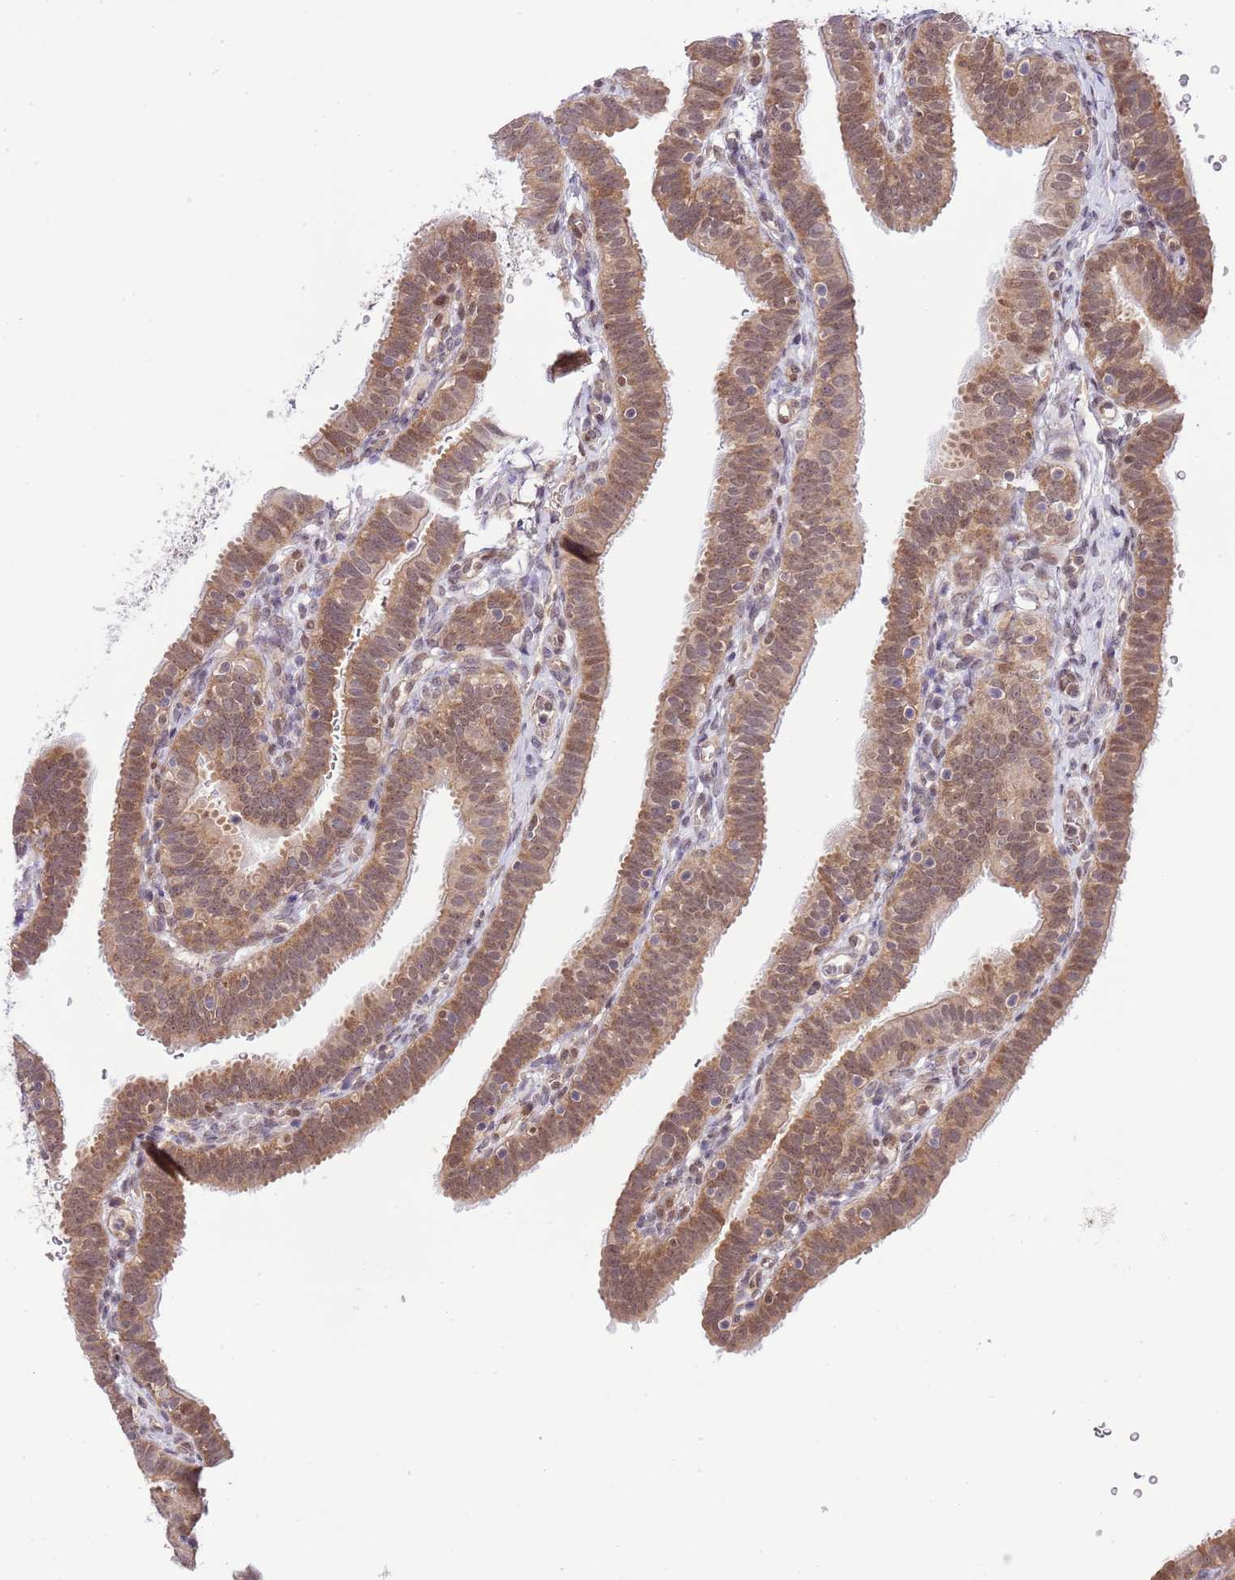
{"staining": {"intensity": "moderate", "quantity": ">75%", "location": "cytoplasmic/membranous"}, "tissue": "fallopian tube", "cell_type": "Glandular cells", "image_type": "normal", "snomed": [{"axis": "morphology", "description": "Normal tissue, NOS"}, {"axis": "topography", "description": "Fallopian tube"}], "caption": "High-magnification brightfield microscopy of unremarkable fallopian tube stained with DAB (3,3'-diaminobenzidine) (brown) and counterstained with hematoxylin (blue). glandular cells exhibit moderate cytoplasmic/membranous expression is present in approximately>75% of cells.", "gene": "CHD1", "patient": {"sex": "female", "age": 41}}